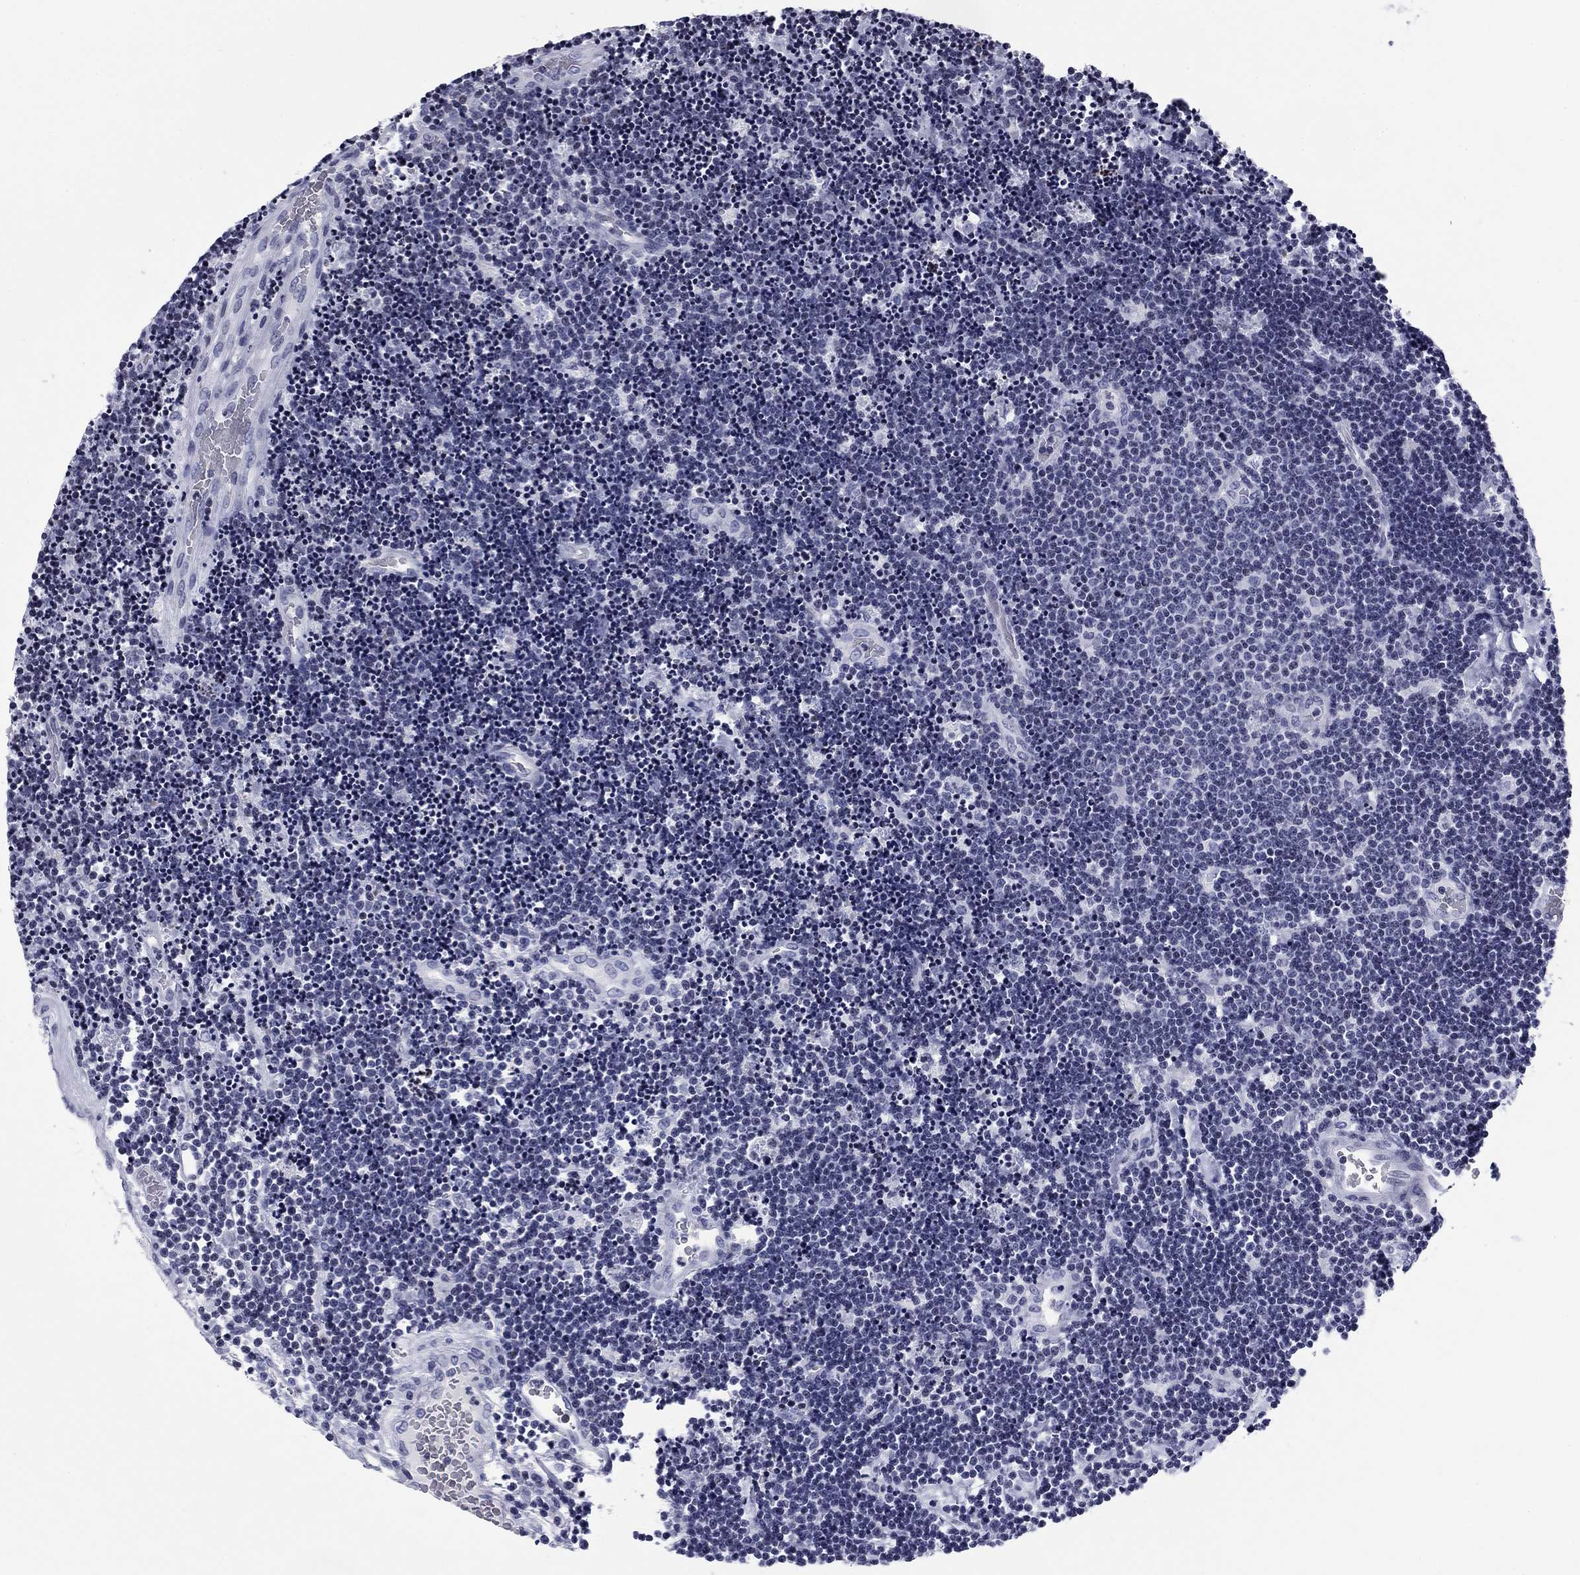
{"staining": {"intensity": "negative", "quantity": "none", "location": "none"}, "tissue": "lymphoma", "cell_type": "Tumor cells", "image_type": "cancer", "snomed": [{"axis": "morphology", "description": "Malignant lymphoma, non-Hodgkin's type, Low grade"}, {"axis": "topography", "description": "Brain"}], "caption": "Immunohistochemistry (IHC) image of neoplastic tissue: human lymphoma stained with DAB (3,3'-diaminobenzidine) reveals no significant protein staining in tumor cells.", "gene": "CCDC144A", "patient": {"sex": "female", "age": 66}}